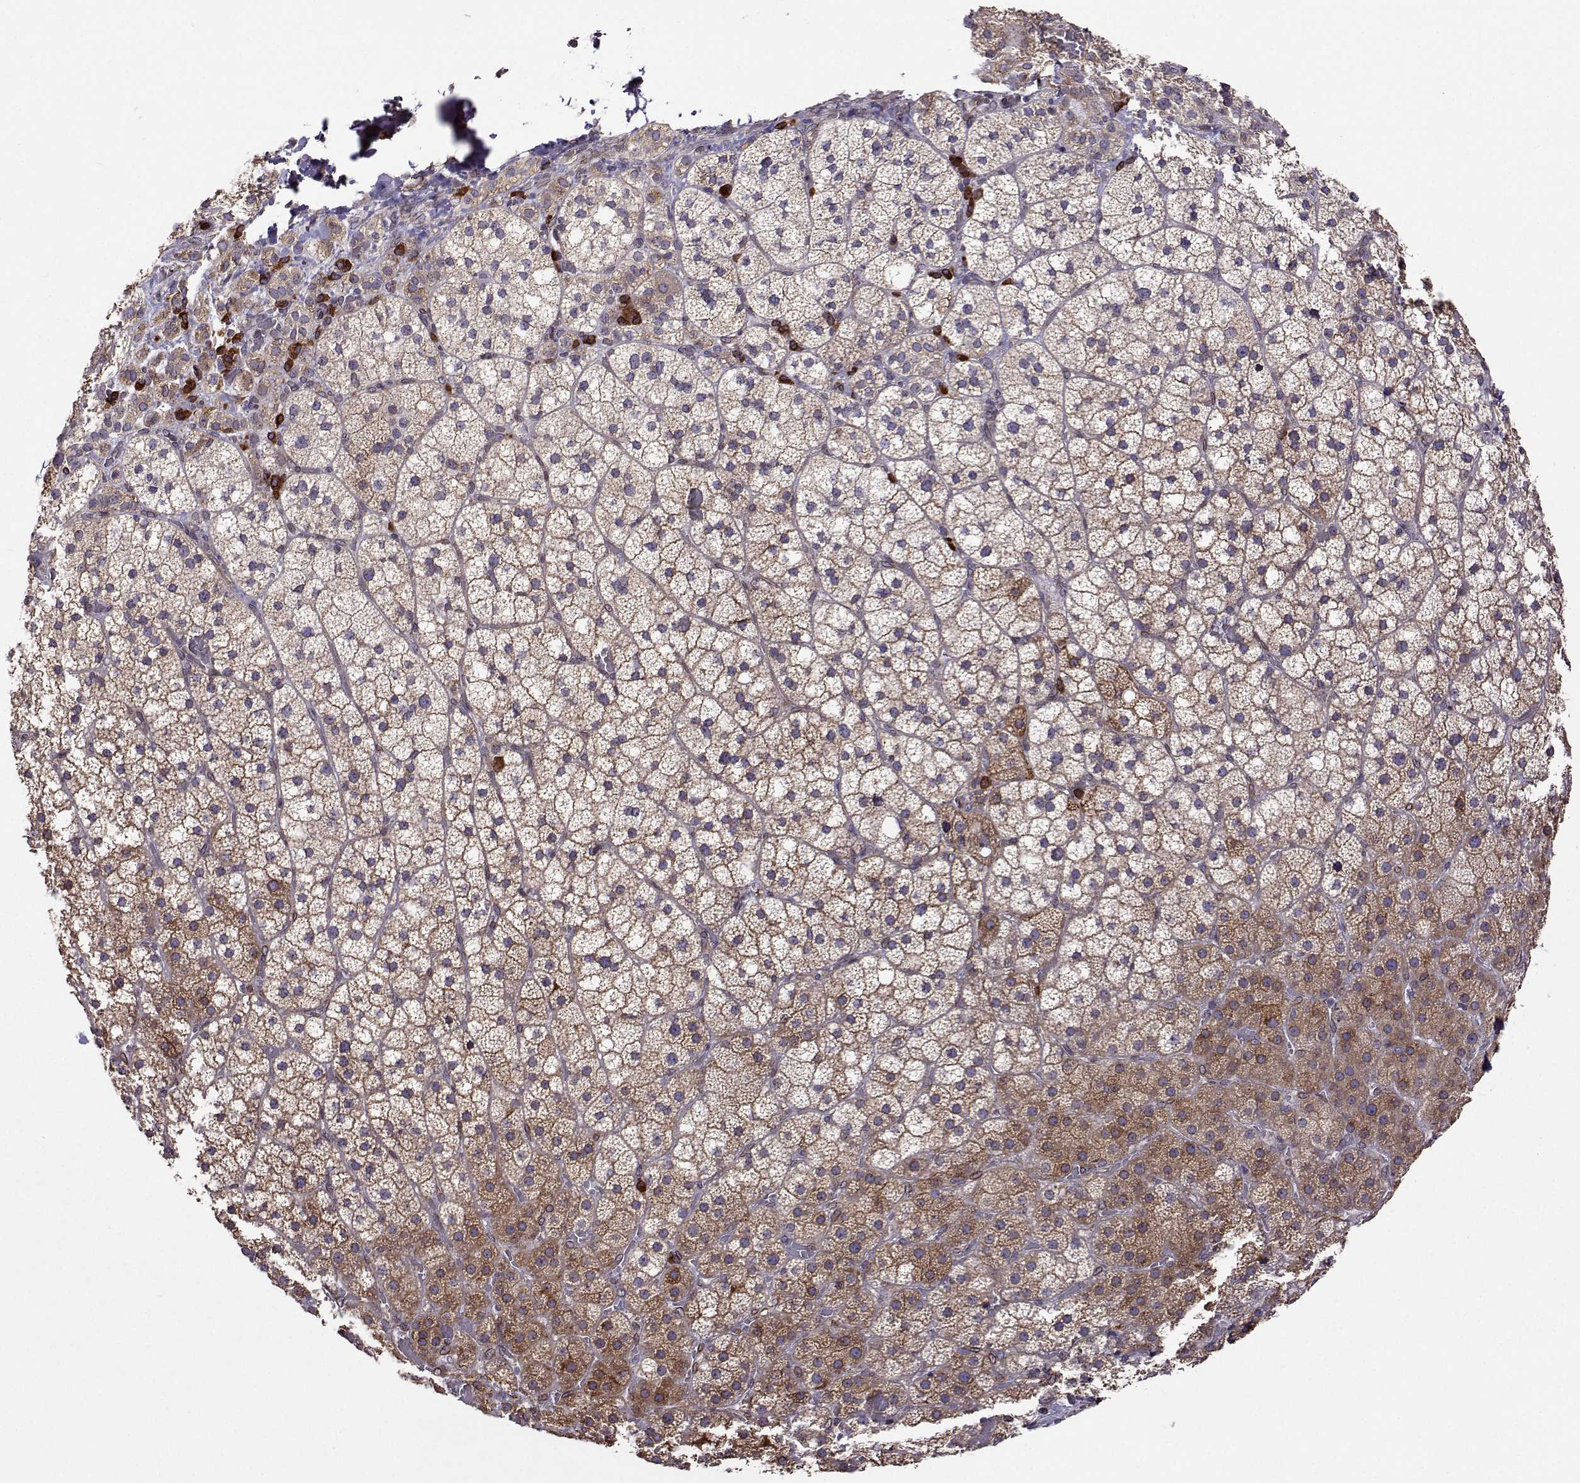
{"staining": {"intensity": "moderate", "quantity": "<25%", "location": "cytoplasmic/membranous"}, "tissue": "adrenal gland", "cell_type": "Glandular cells", "image_type": "normal", "snomed": [{"axis": "morphology", "description": "Normal tissue, NOS"}, {"axis": "topography", "description": "Adrenal gland"}], "caption": "Glandular cells exhibit moderate cytoplasmic/membranous expression in about <25% of cells in benign adrenal gland.", "gene": "PGRMC2", "patient": {"sex": "male", "age": 53}}